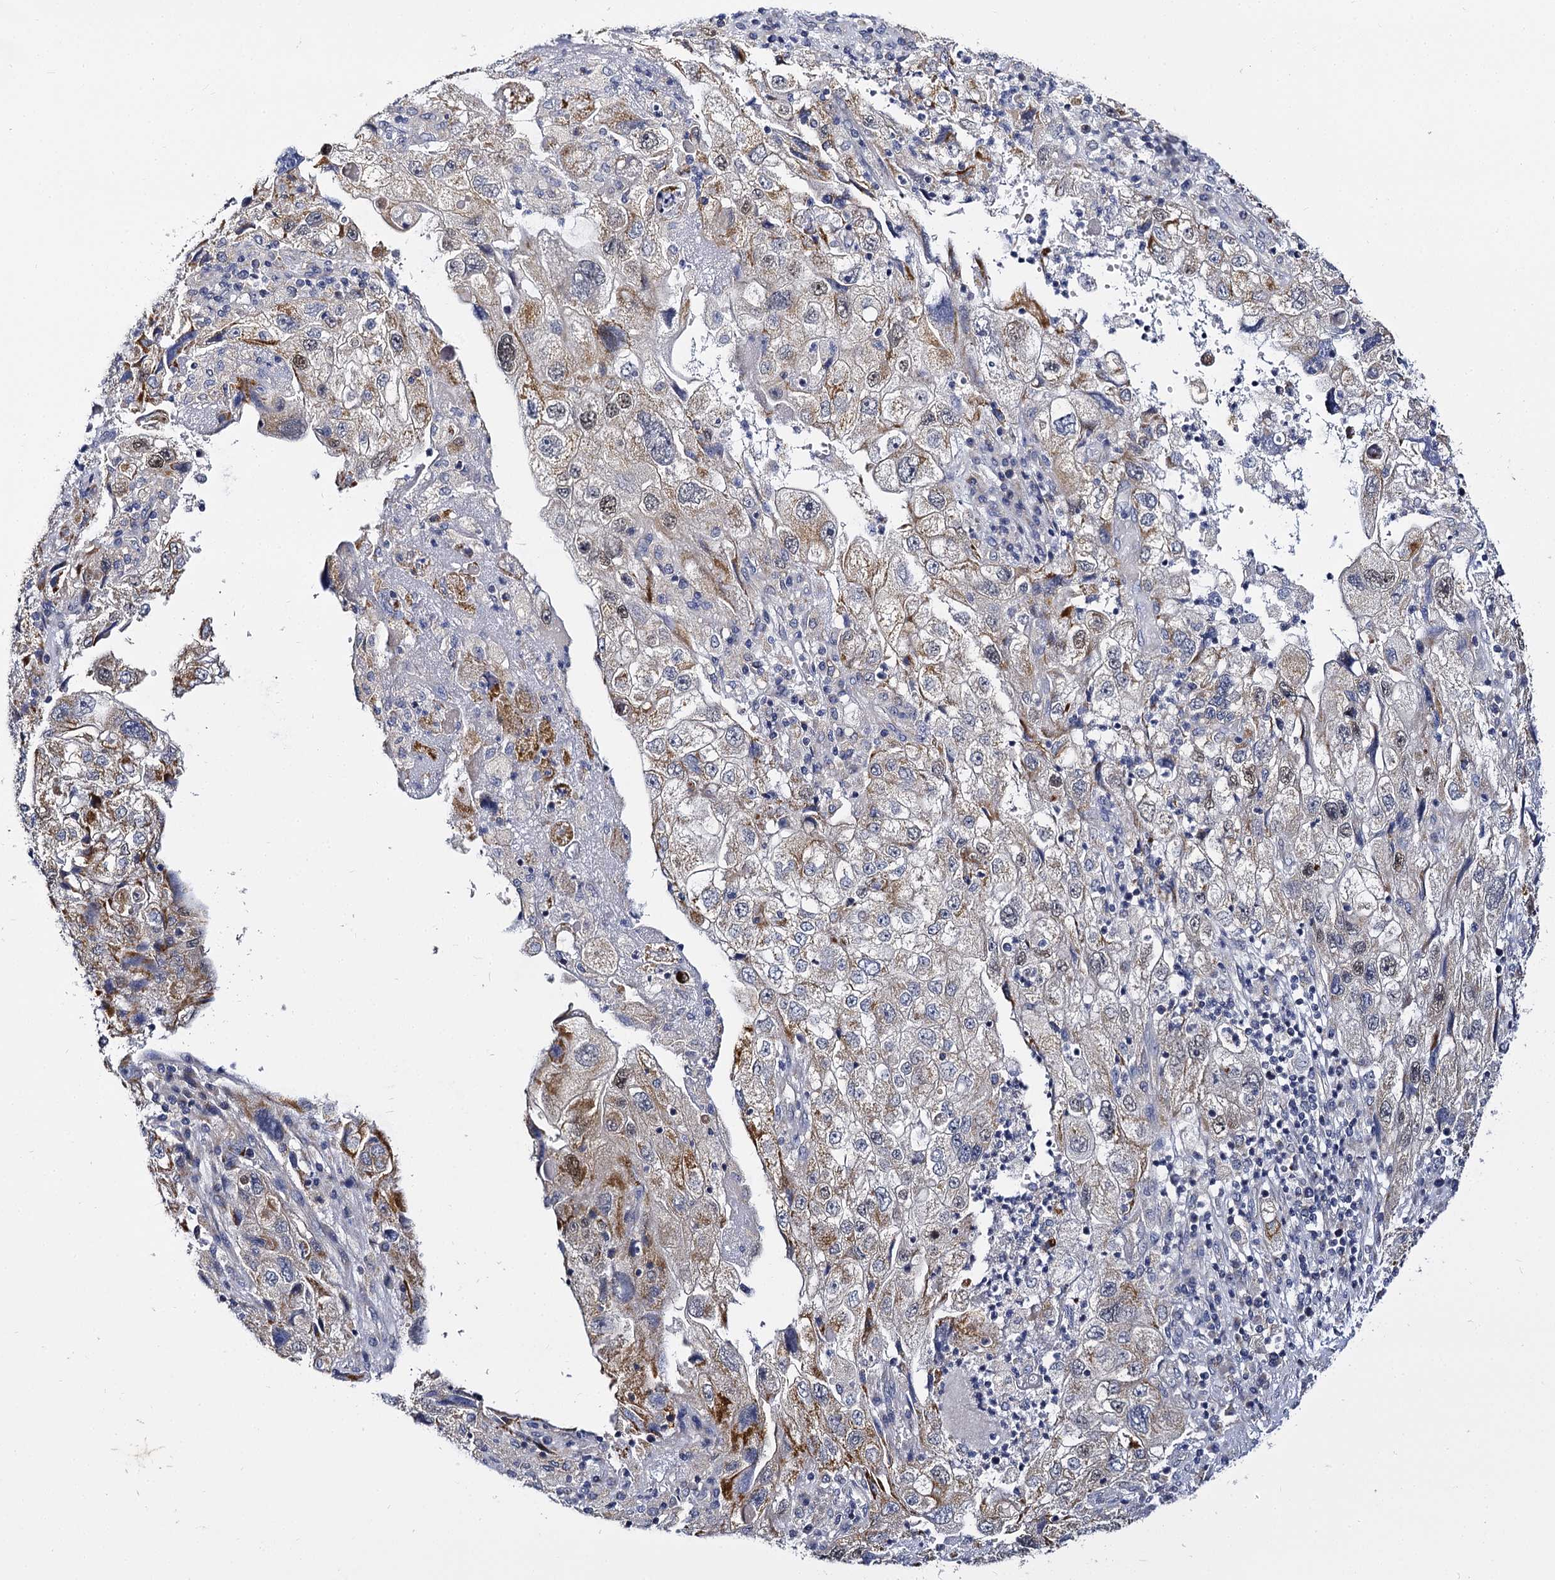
{"staining": {"intensity": "moderate", "quantity": "<25%", "location": "cytoplasmic/membranous"}, "tissue": "endometrial cancer", "cell_type": "Tumor cells", "image_type": "cancer", "snomed": [{"axis": "morphology", "description": "Adenocarcinoma, NOS"}, {"axis": "topography", "description": "Endometrium"}], "caption": "The immunohistochemical stain highlights moderate cytoplasmic/membranous positivity in tumor cells of adenocarcinoma (endometrial) tissue.", "gene": "PANX2", "patient": {"sex": "female", "age": 49}}